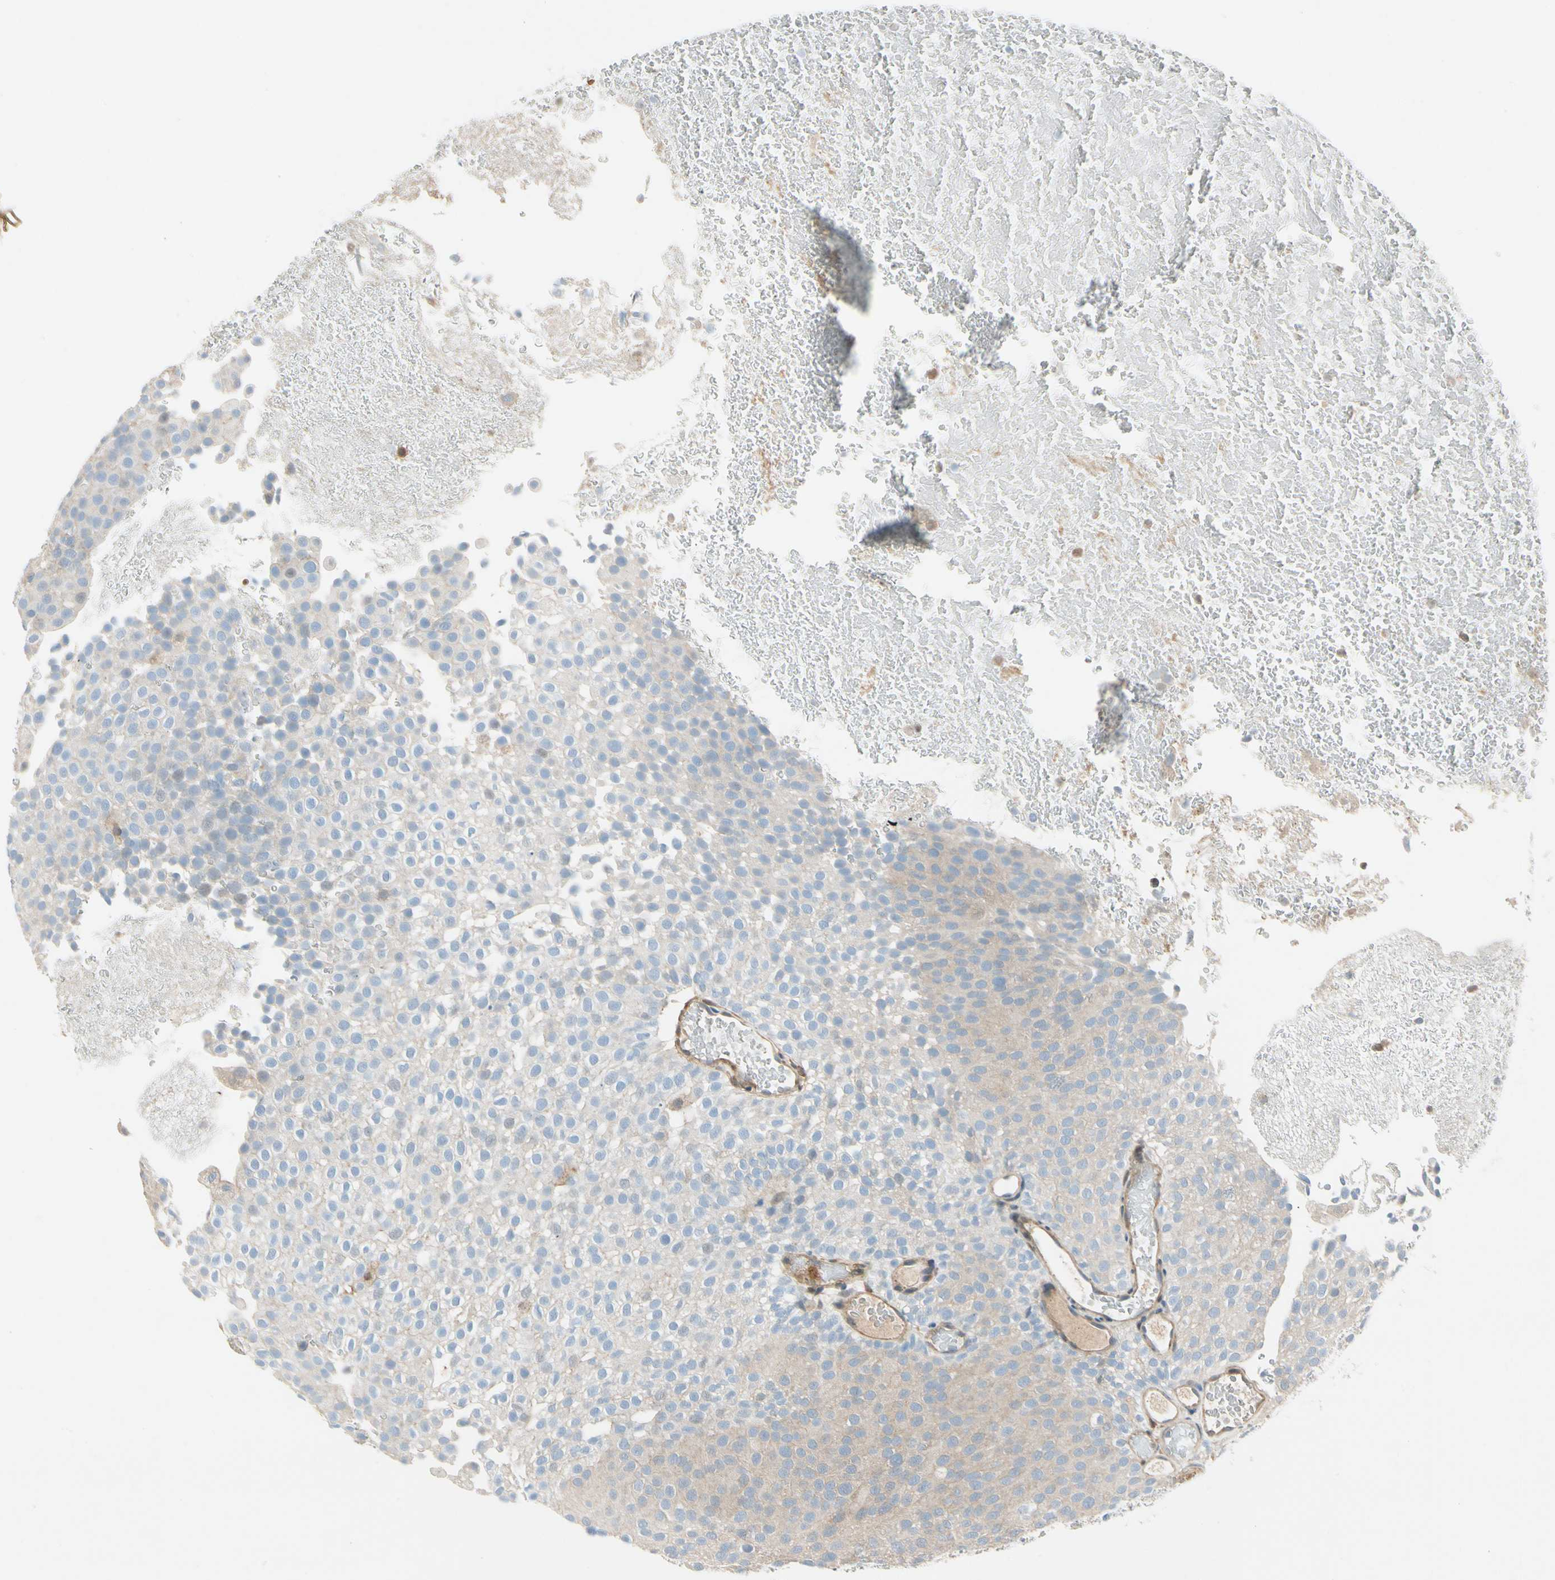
{"staining": {"intensity": "weak", "quantity": ">75%", "location": "cytoplasmic/membranous"}, "tissue": "urothelial cancer", "cell_type": "Tumor cells", "image_type": "cancer", "snomed": [{"axis": "morphology", "description": "Urothelial carcinoma, Low grade"}, {"axis": "topography", "description": "Urinary bladder"}], "caption": "The photomicrograph exhibits immunohistochemical staining of low-grade urothelial carcinoma. There is weak cytoplasmic/membranous positivity is identified in about >75% of tumor cells. (Brightfield microscopy of DAB IHC at high magnification).", "gene": "WIPI1", "patient": {"sex": "male", "age": 78}}